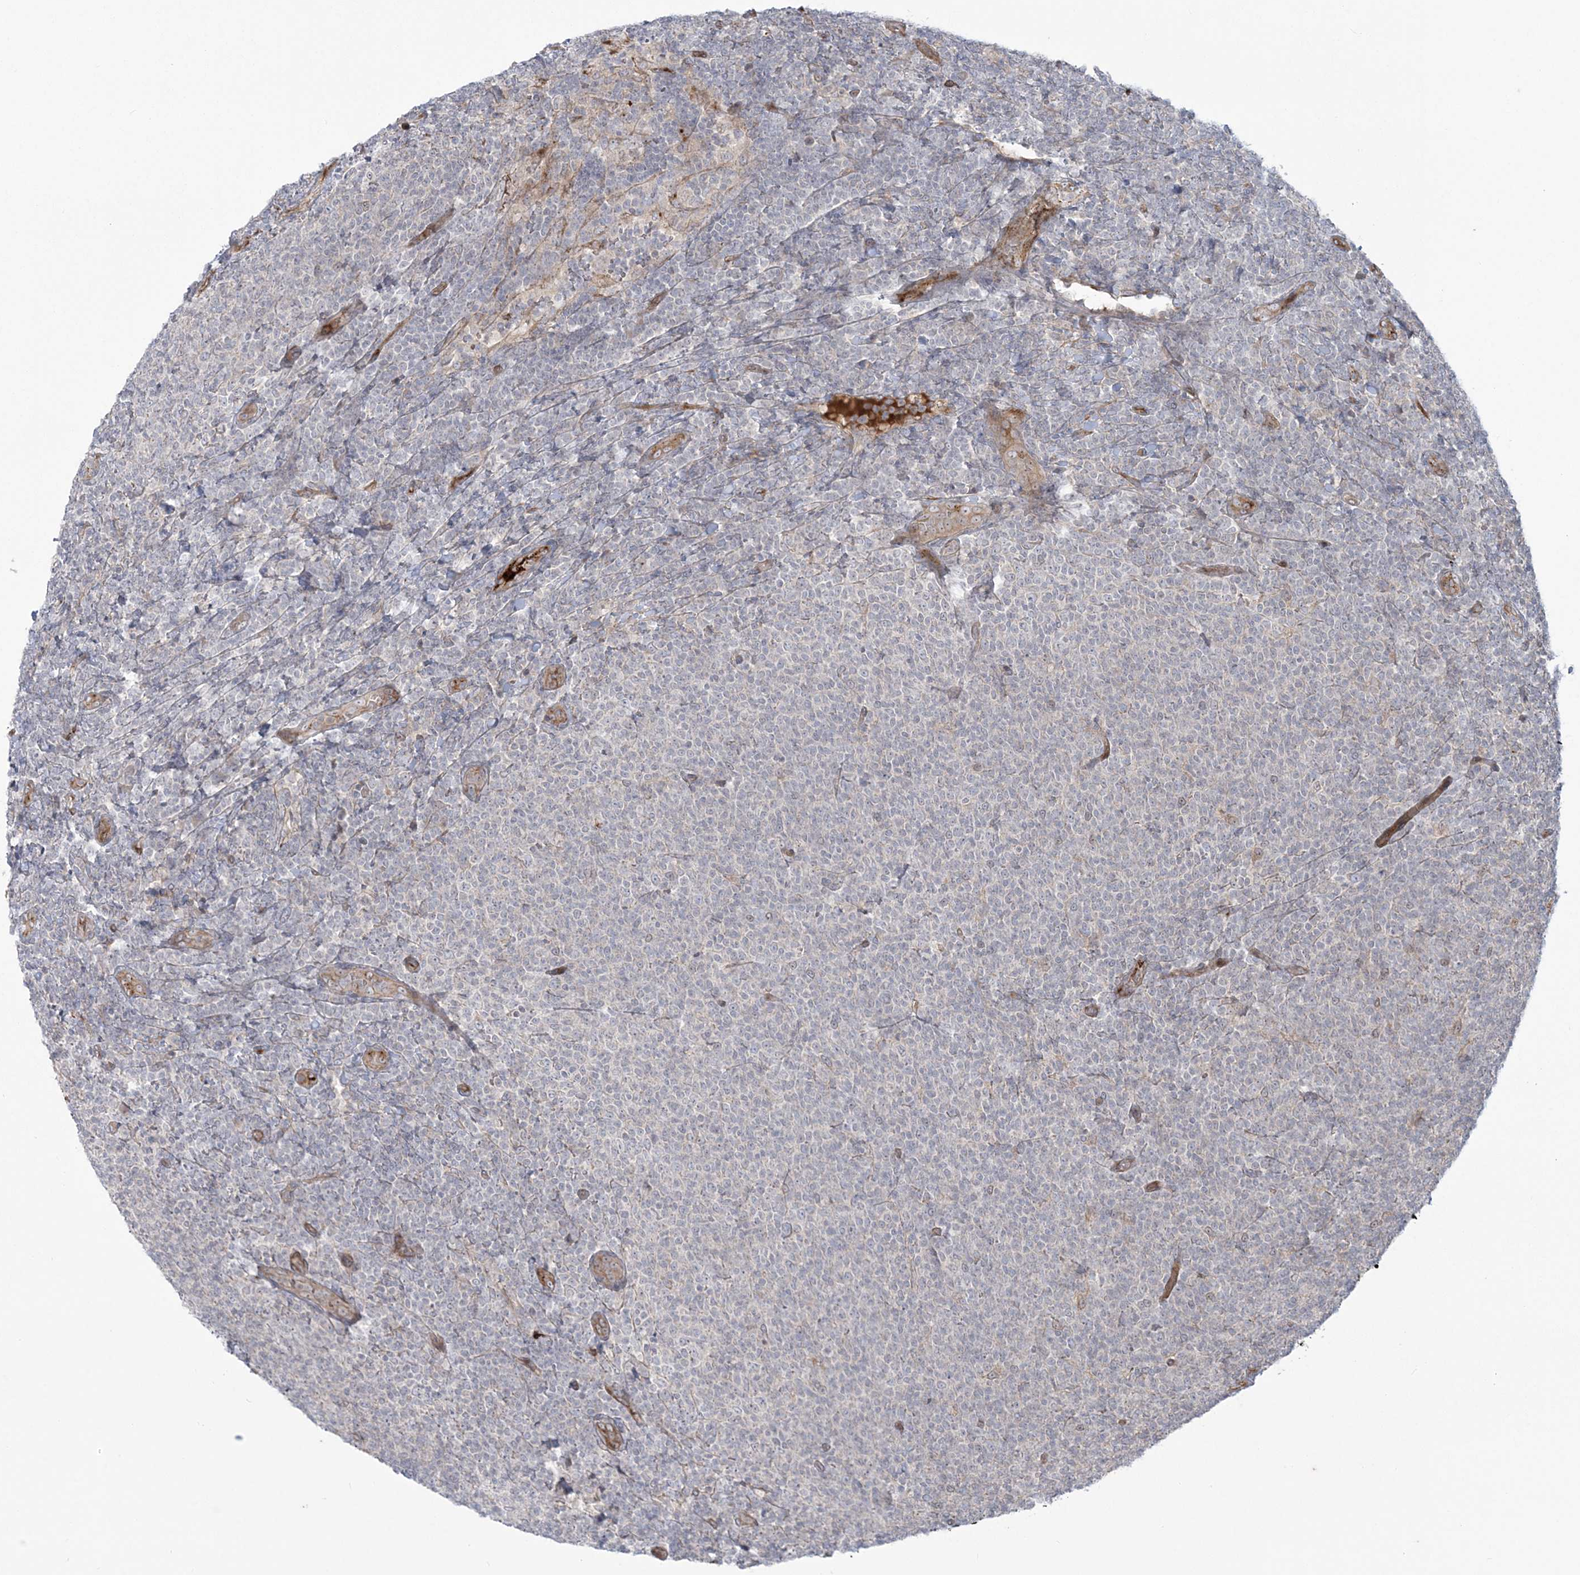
{"staining": {"intensity": "negative", "quantity": "none", "location": "none"}, "tissue": "lymphoma", "cell_type": "Tumor cells", "image_type": "cancer", "snomed": [{"axis": "morphology", "description": "Malignant lymphoma, non-Hodgkin's type, Low grade"}, {"axis": "topography", "description": "Lymph node"}], "caption": "Immunohistochemistry (IHC) image of human low-grade malignant lymphoma, non-Hodgkin's type stained for a protein (brown), which displays no staining in tumor cells. Brightfield microscopy of IHC stained with DAB (brown) and hematoxylin (blue), captured at high magnification.", "gene": "NUDT9", "patient": {"sex": "male", "age": 66}}